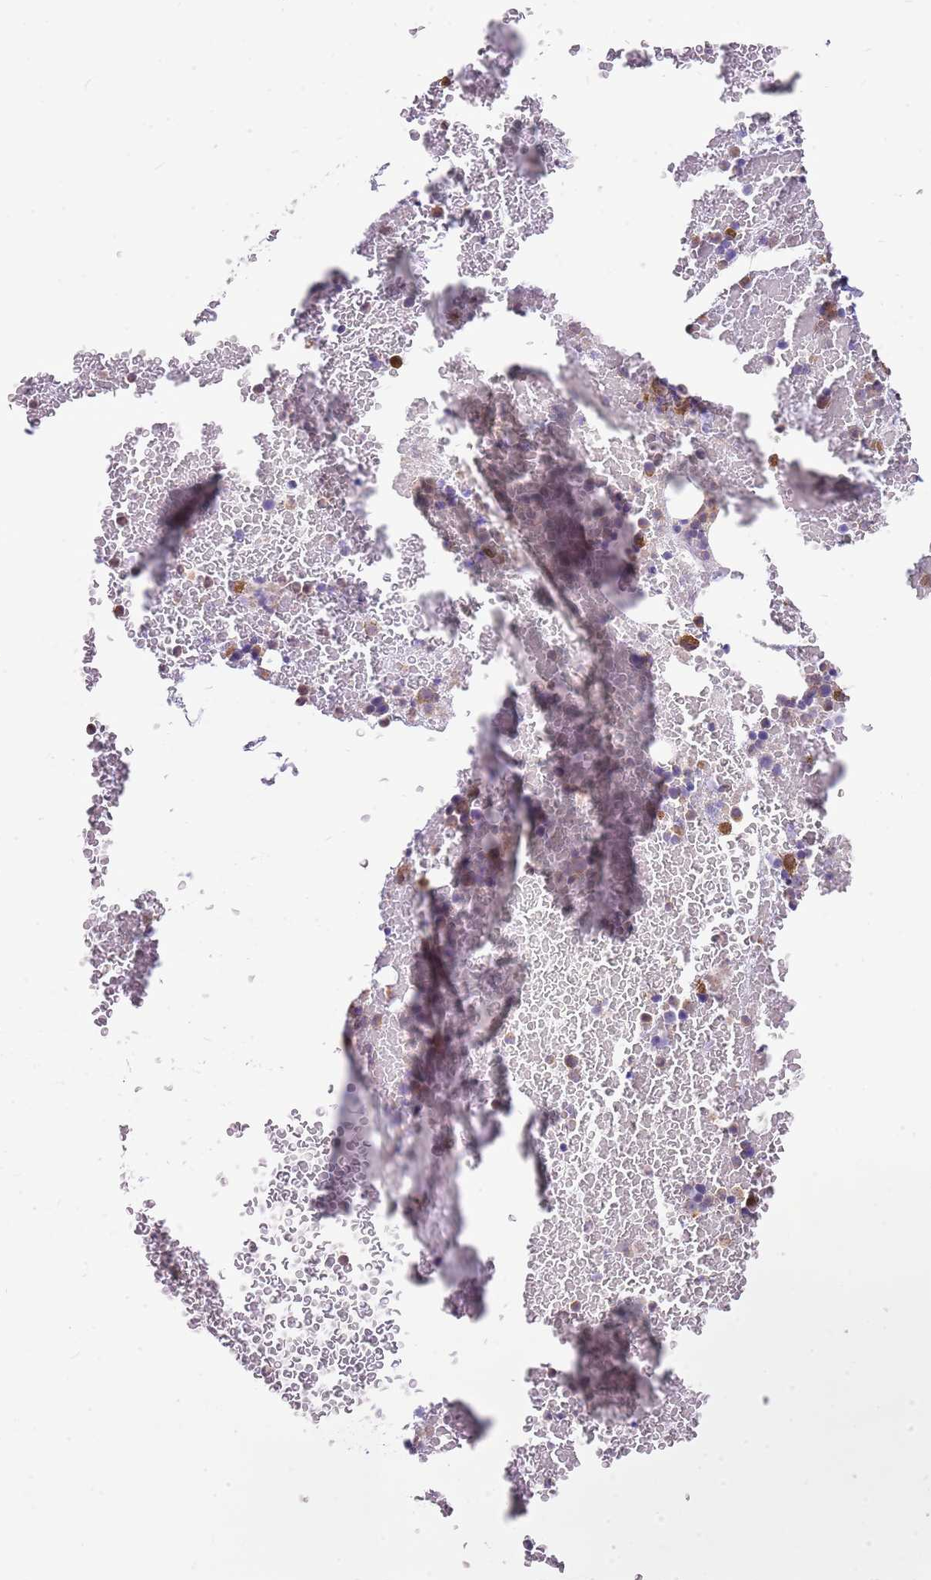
{"staining": {"intensity": "weak", "quantity": "25%-75%", "location": "cytoplasmic/membranous"}, "tissue": "bone marrow", "cell_type": "Hematopoietic cells", "image_type": "normal", "snomed": [{"axis": "morphology", "description": "Normal tissue, NOS"}, {"axis": "topography", "description": "Bone marrow"}], "caption": "Immunohistochemistry micrograph of benign bone marrow stained for a protein (brown), which exhibits low levels of weak cytoplasmic/membranous staining in approximately 25%-75% of hematopoietic cells.", "gene": "PCNX1", "patient": {"sex": "female", "age": 48}}